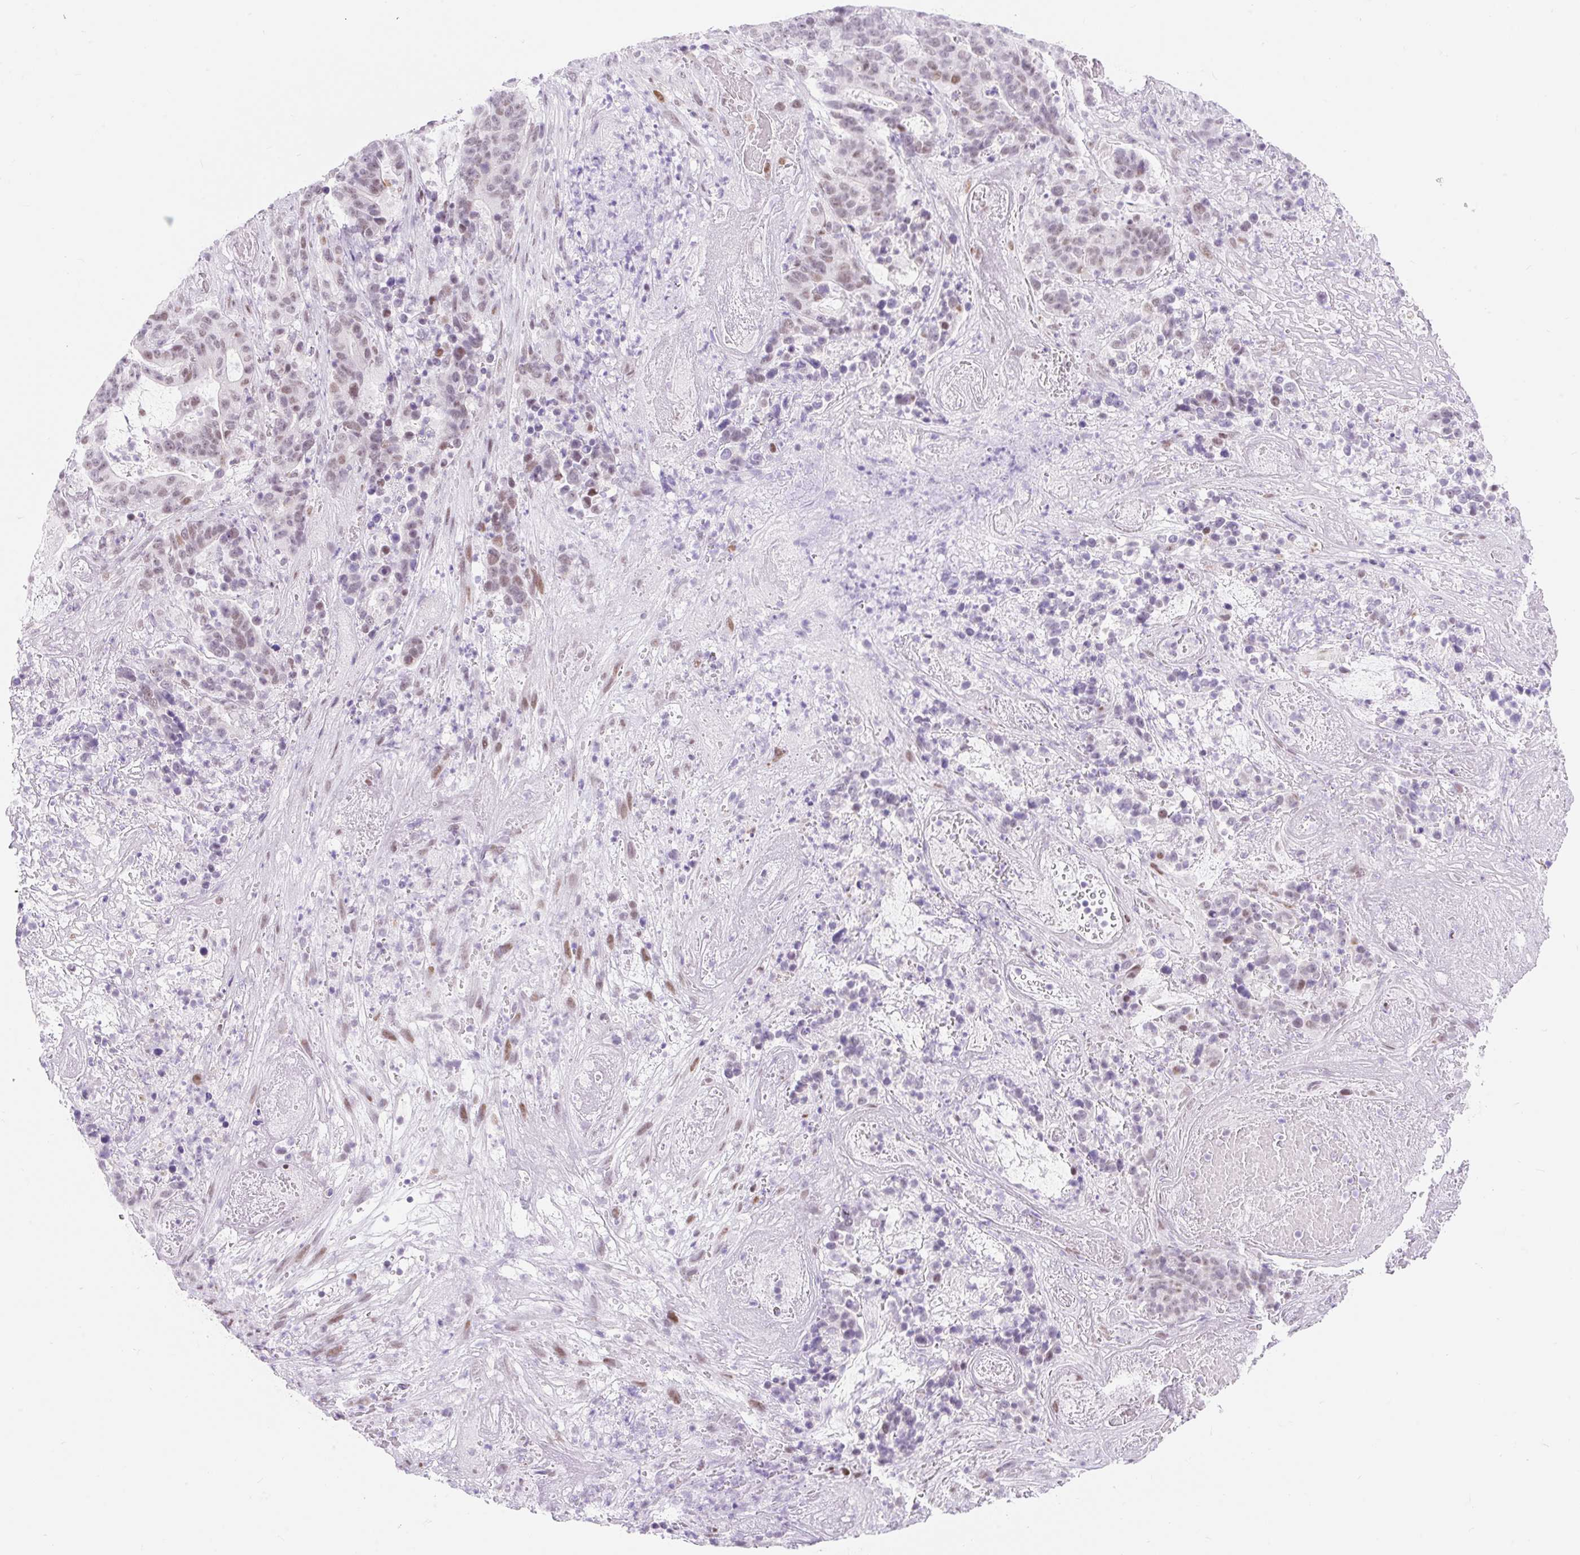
{"staining": {"intensity": "weak", "quantity": "25%-75%", "location": "nuclear"}, "tissue": "stomach cancer", "cell_type": "Tumor cells", "image_type": "cancer", "snomed": [{"axis": "morphology", "description": "Normal tissue, NOS"}, {"axis": "morphology", "description": "Adenocarcinoma, NOS"}, {"axis": "topography", "description": "Stomach"}], "caption": "Immunohistochemistry micrograph of neoplastic tissue: stomach adenocarcinoma stained using immunohistochemistry (IHC) shows low levels of weak protein expression localized specifically in the nuclear of tumor cells, appearing as a nuclear brown color.", "gene": "H2BW1", "patient": {"sex": "female", "age": 64}}